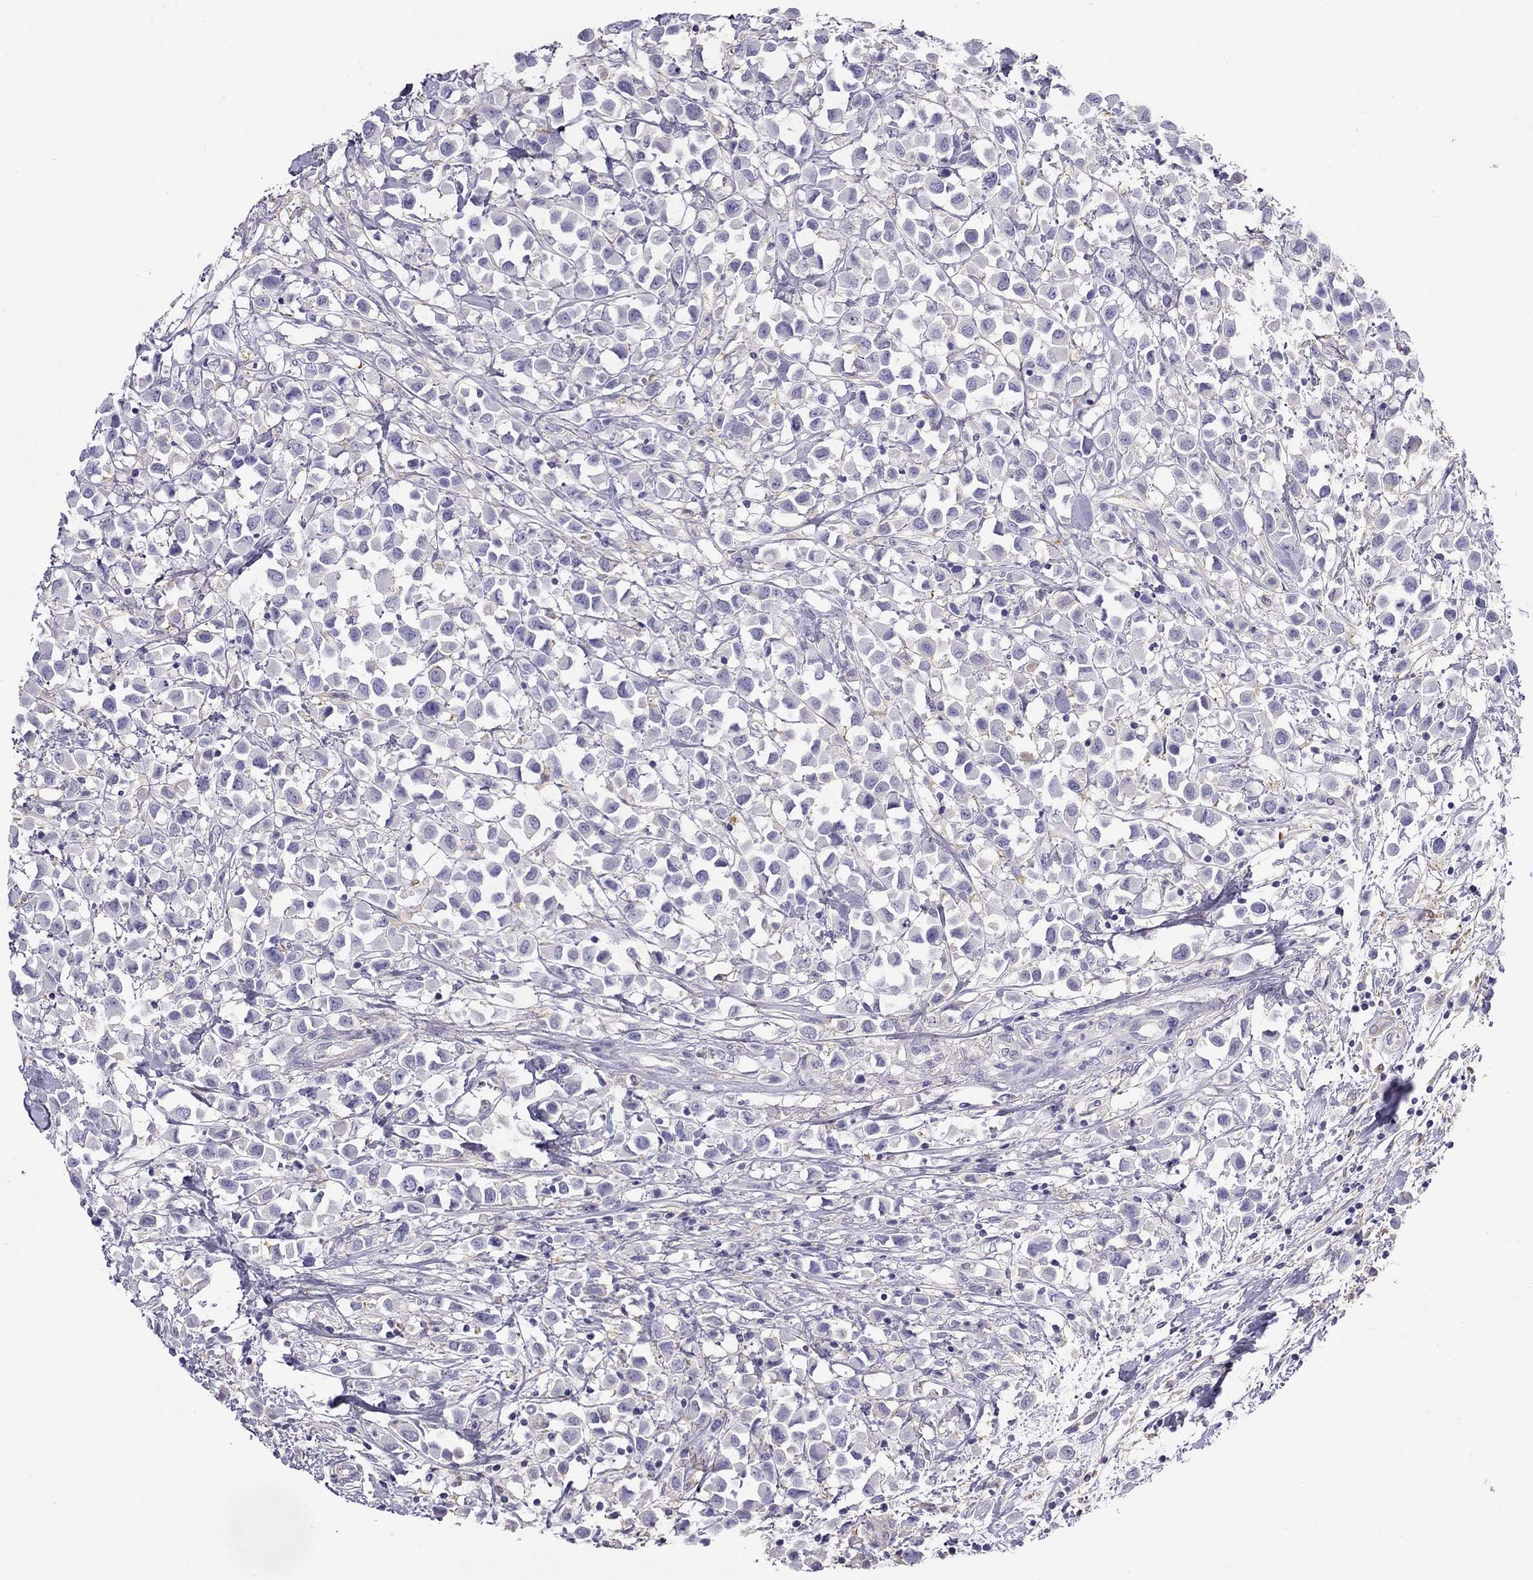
{"staining": {"intensity": "negative", "quantity": "none", "location": "none"}, "tissue": "breast cancer", "cell_type": "Tumor cells", "image_type": "cancer", "snomed": [{"axis": "morphology", "description": "Duct carcinoma"}, {"axis": "topography", "description": "Breast"}], "caption": "DAB (3,3'-diaminobenzidine) immunohistochemical staining of human breast intraductal carcinoma shows no significant positivity in tumor cells.", "gene": "ALOX15B", "patient": {"sex": "female", "age": 61}}